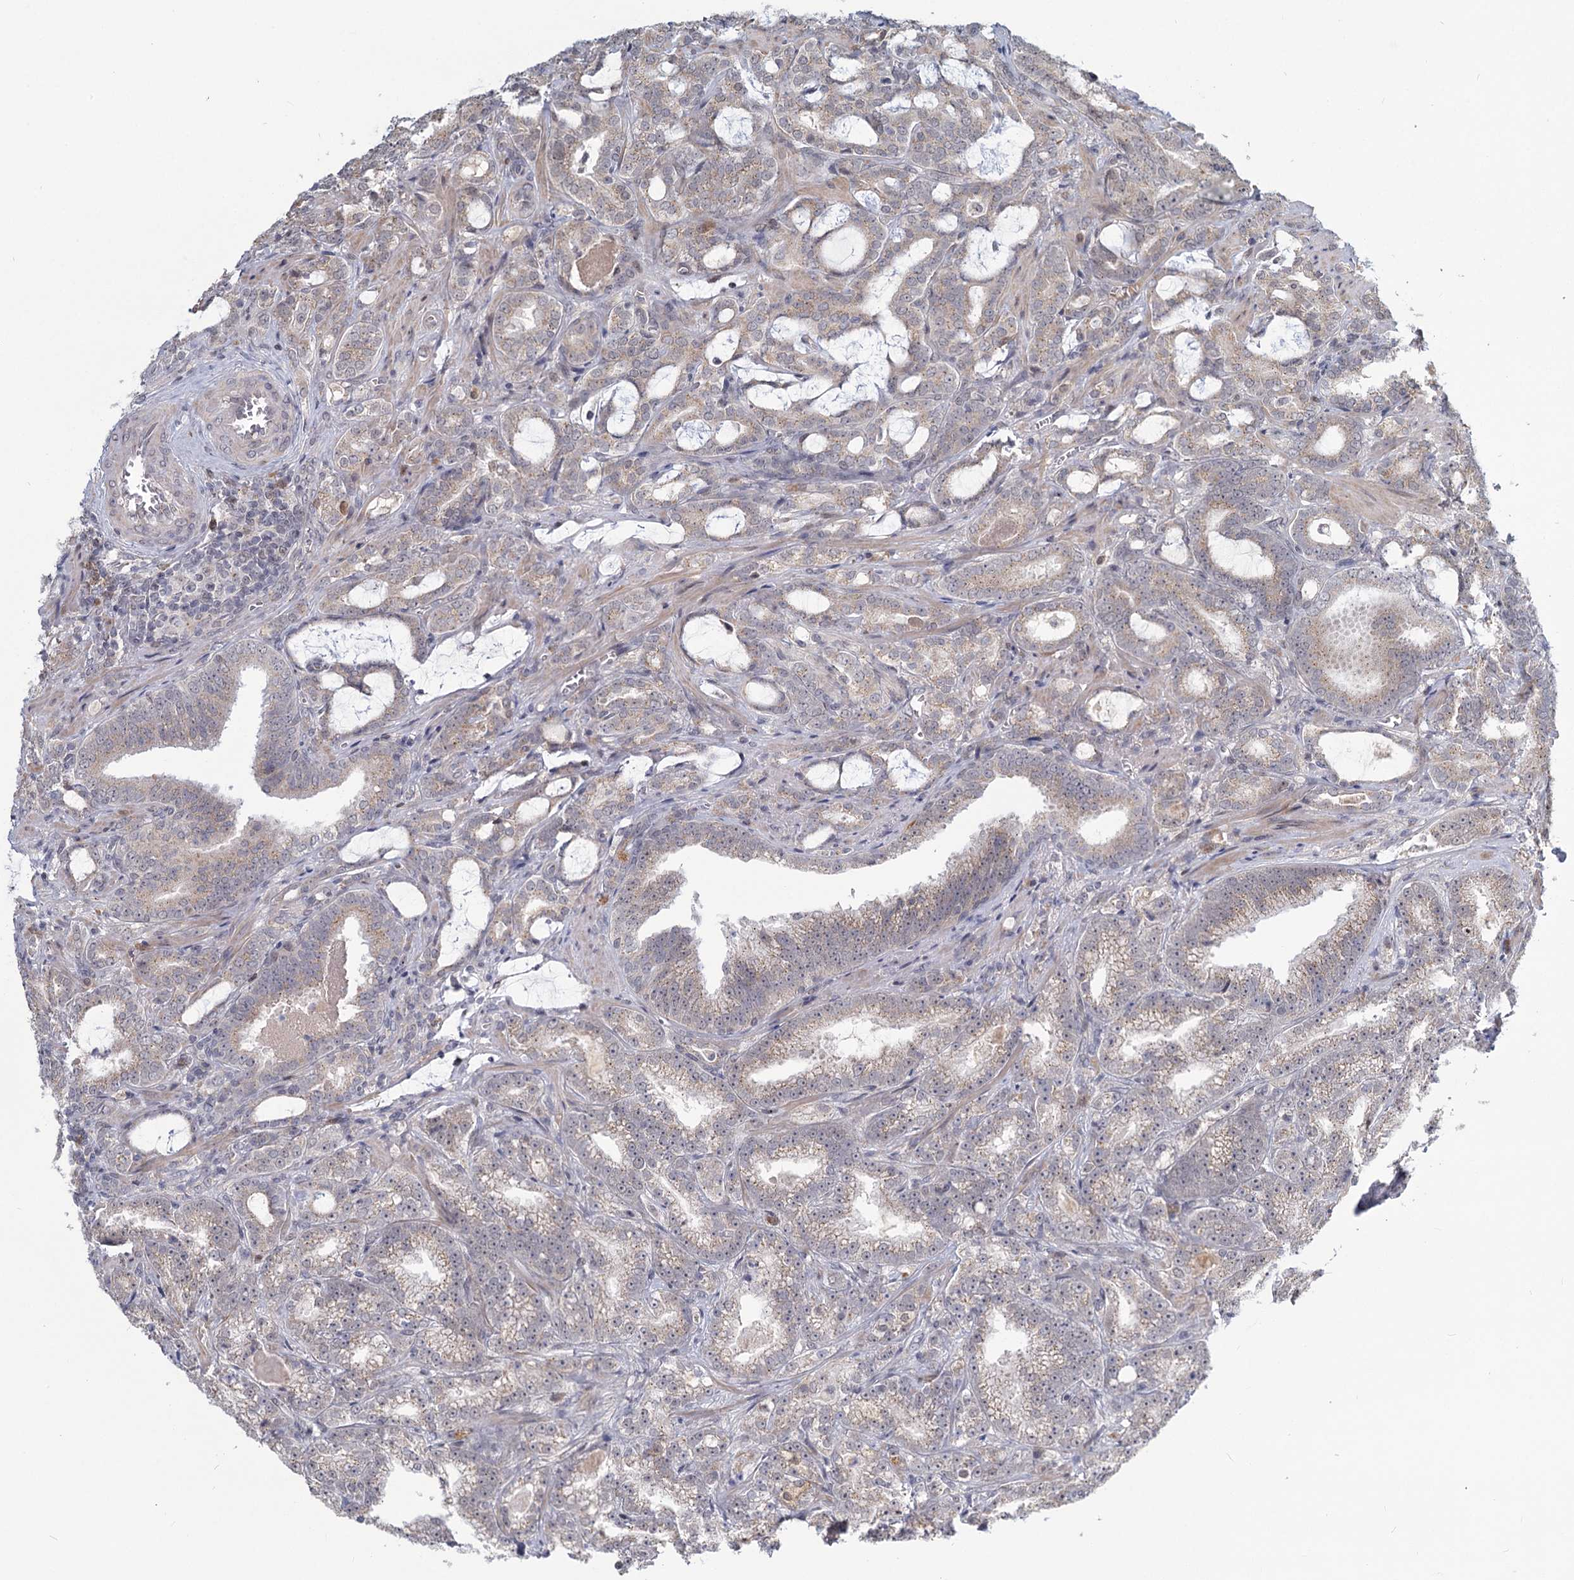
{"staining": {"intensity": "weak", "quantity": "<25%", "location": "cytoplasmic/membranous"}, "tissue": "prostate cancer", "cell_type": "Tumor cells", "image_type": "cancer", "snomed": [{"axis": "morphology", "description": "Adenocarcinoma, High grade"}, {"axis": "topography", "description": "Prostate and seminal vesicle, NOS"}], "caption": "Histopathology image shows no significant protein staining in tumor cells of prostate adenocarcinoma (high-grade).", "gene": "STAP1", "patient": {"sex": "male", "age": 67}}